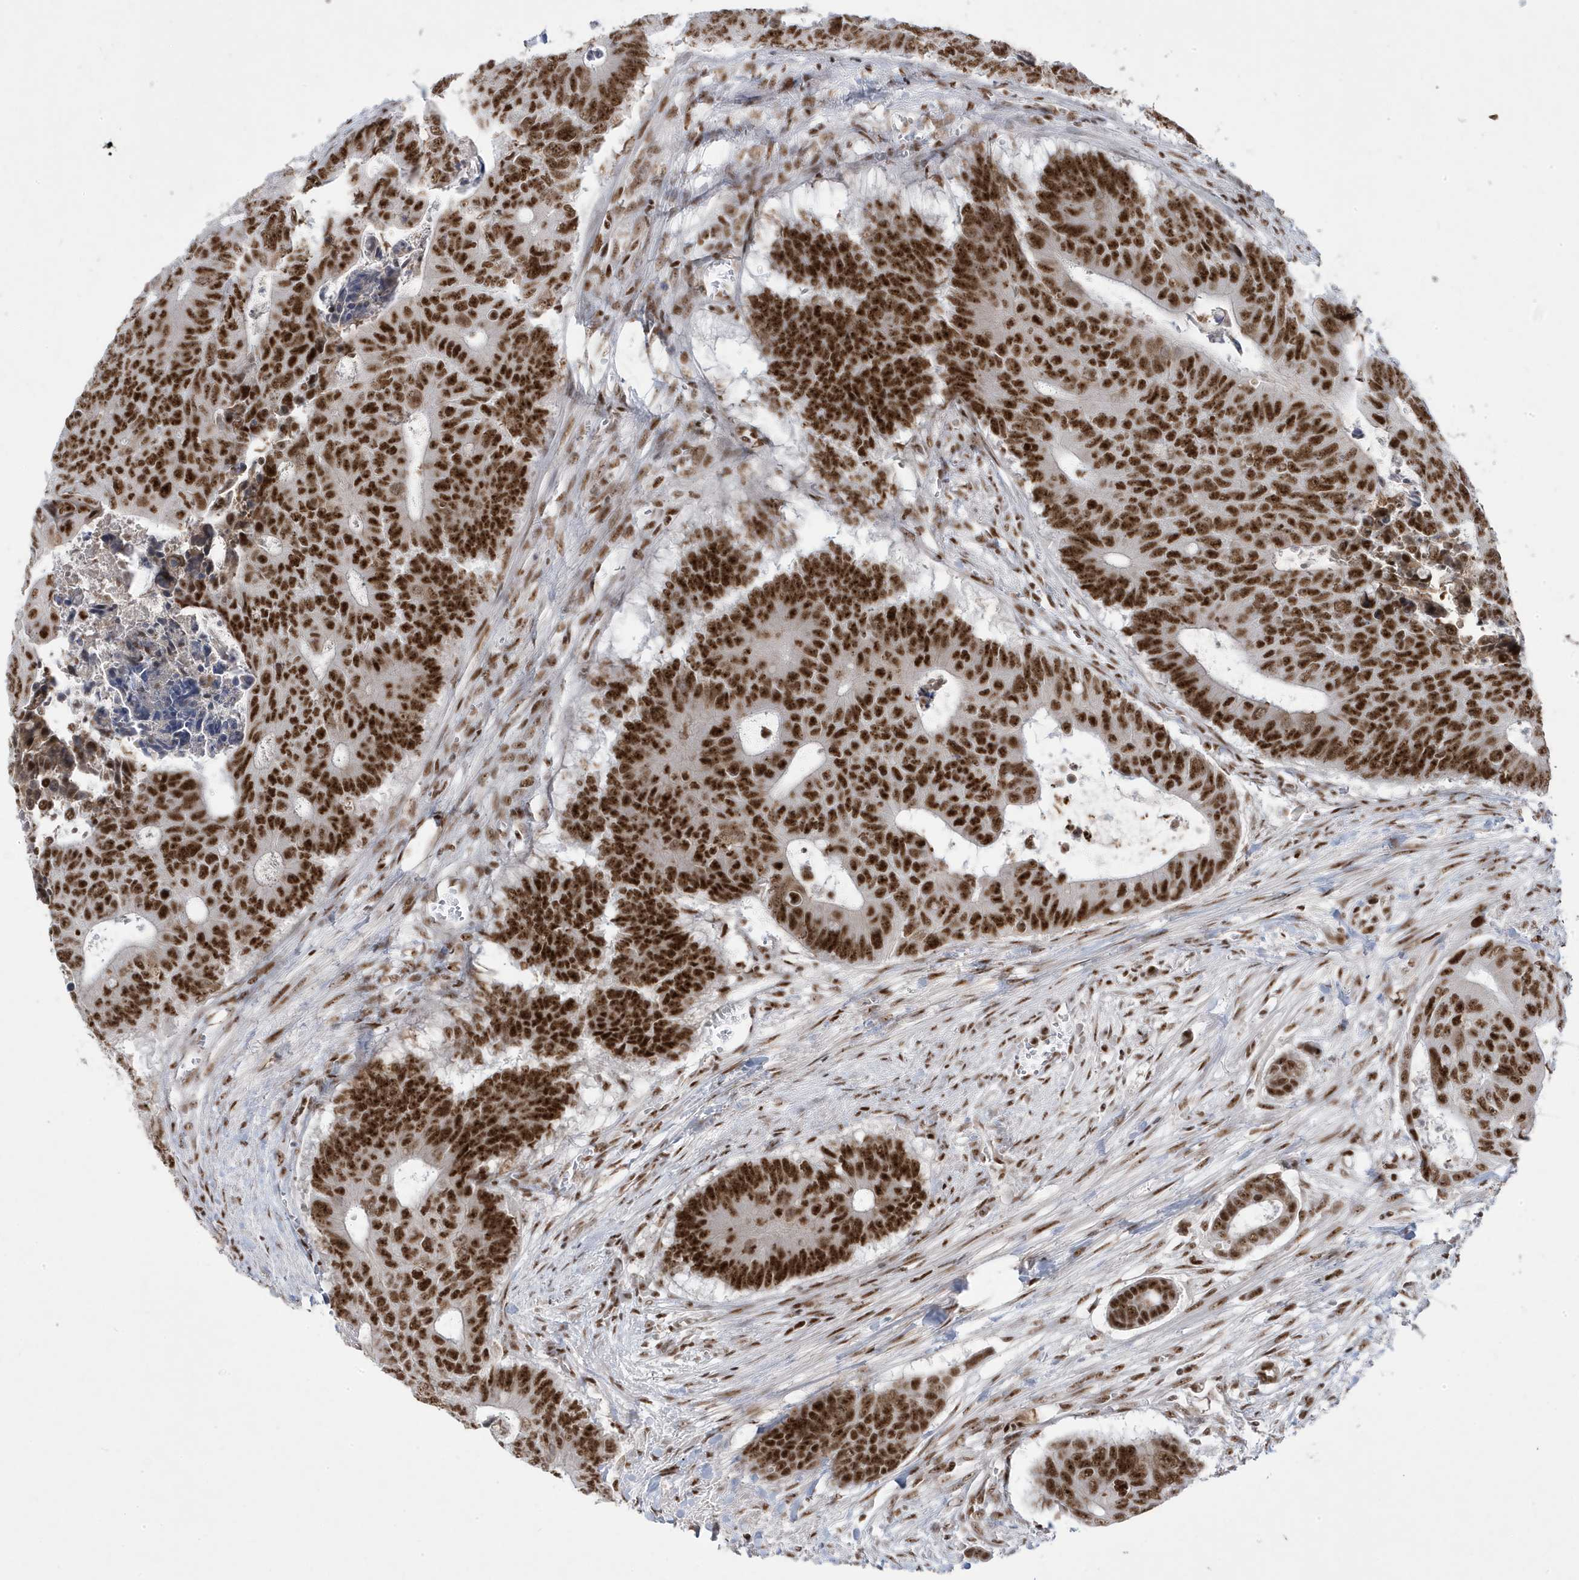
{"staining": {"intensity": "strong", "quantity": ">75%", "location": "nuclear"}, "tissue": "colorectal cancer", "cell_type": "Tumor cells", "image_type": "cancer", "snomed": [{"axis": "morphology", "description": "Adenocarcinoma, NOS"}, {"axis": "topography", "description": "Colon"}], "caption": "Human colorectal cancer (adenocarcinoma) stained for a protein (brown) demonstrates strong nuclear positive staining in approximately >75% of tumor cells.", "gene": "MTREX", "patient": {"sex": "male", "age": 87}}